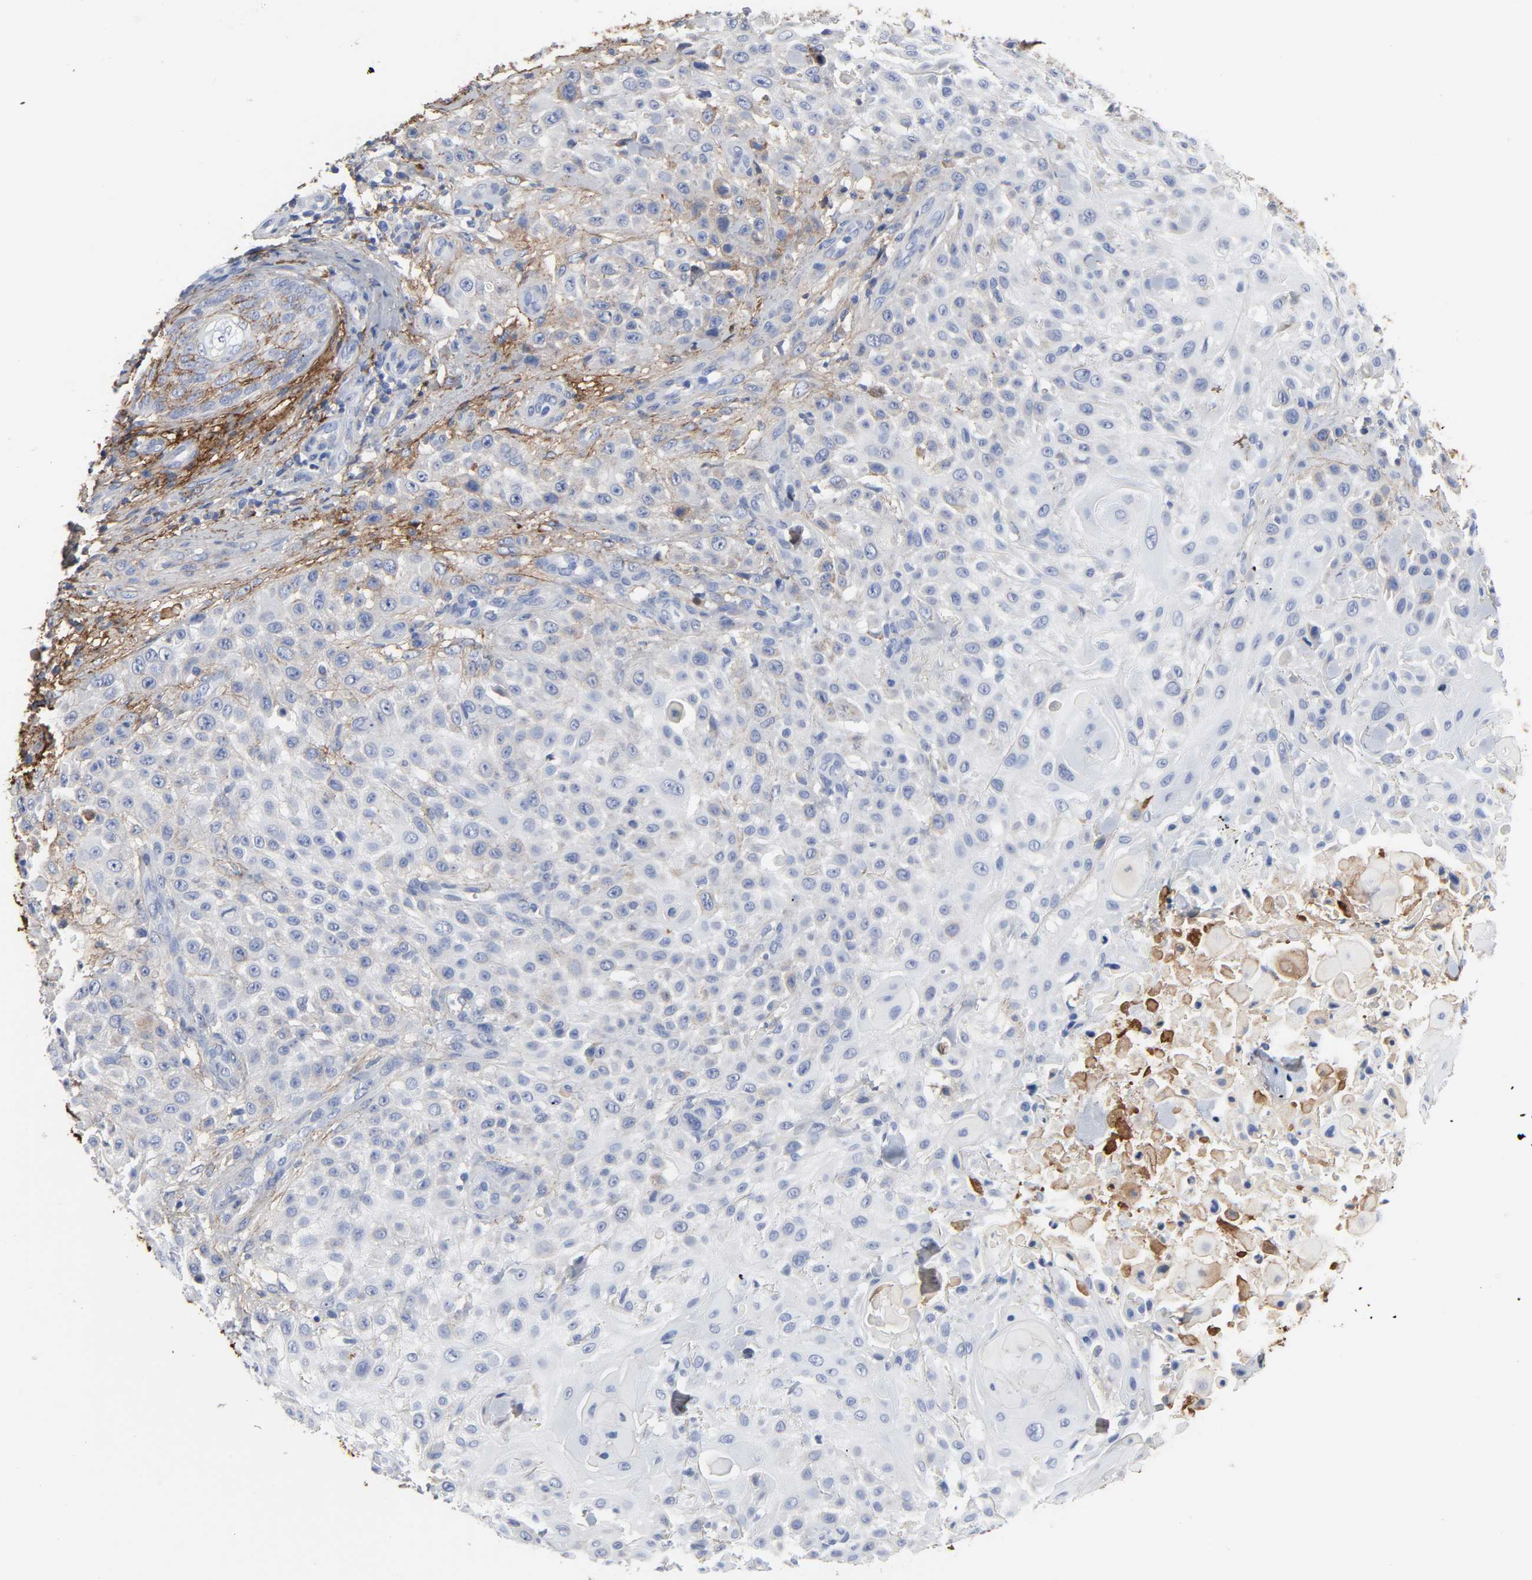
{"staining": {"intensity": "negative", "quantity": "none", "location": "none"}, "tissue": "skin cancer", "cell_type": "Tumor cells", "image_type": "cancer", "snomed": [{"axis": "morphology", "description": "Squamous cell carcinoma, NOS"}, {"axis": "topography", "description": "Skin"}], "caption": "Immunohistochemistry (IHC) photomicrograph of neoplastic tissue: human skin squamous cell carcinoma stained with DAB reveals no significant protein expression in tumor cells.", "gene": "FBLN1", "patient": {"sex": "female", "age": 42}}